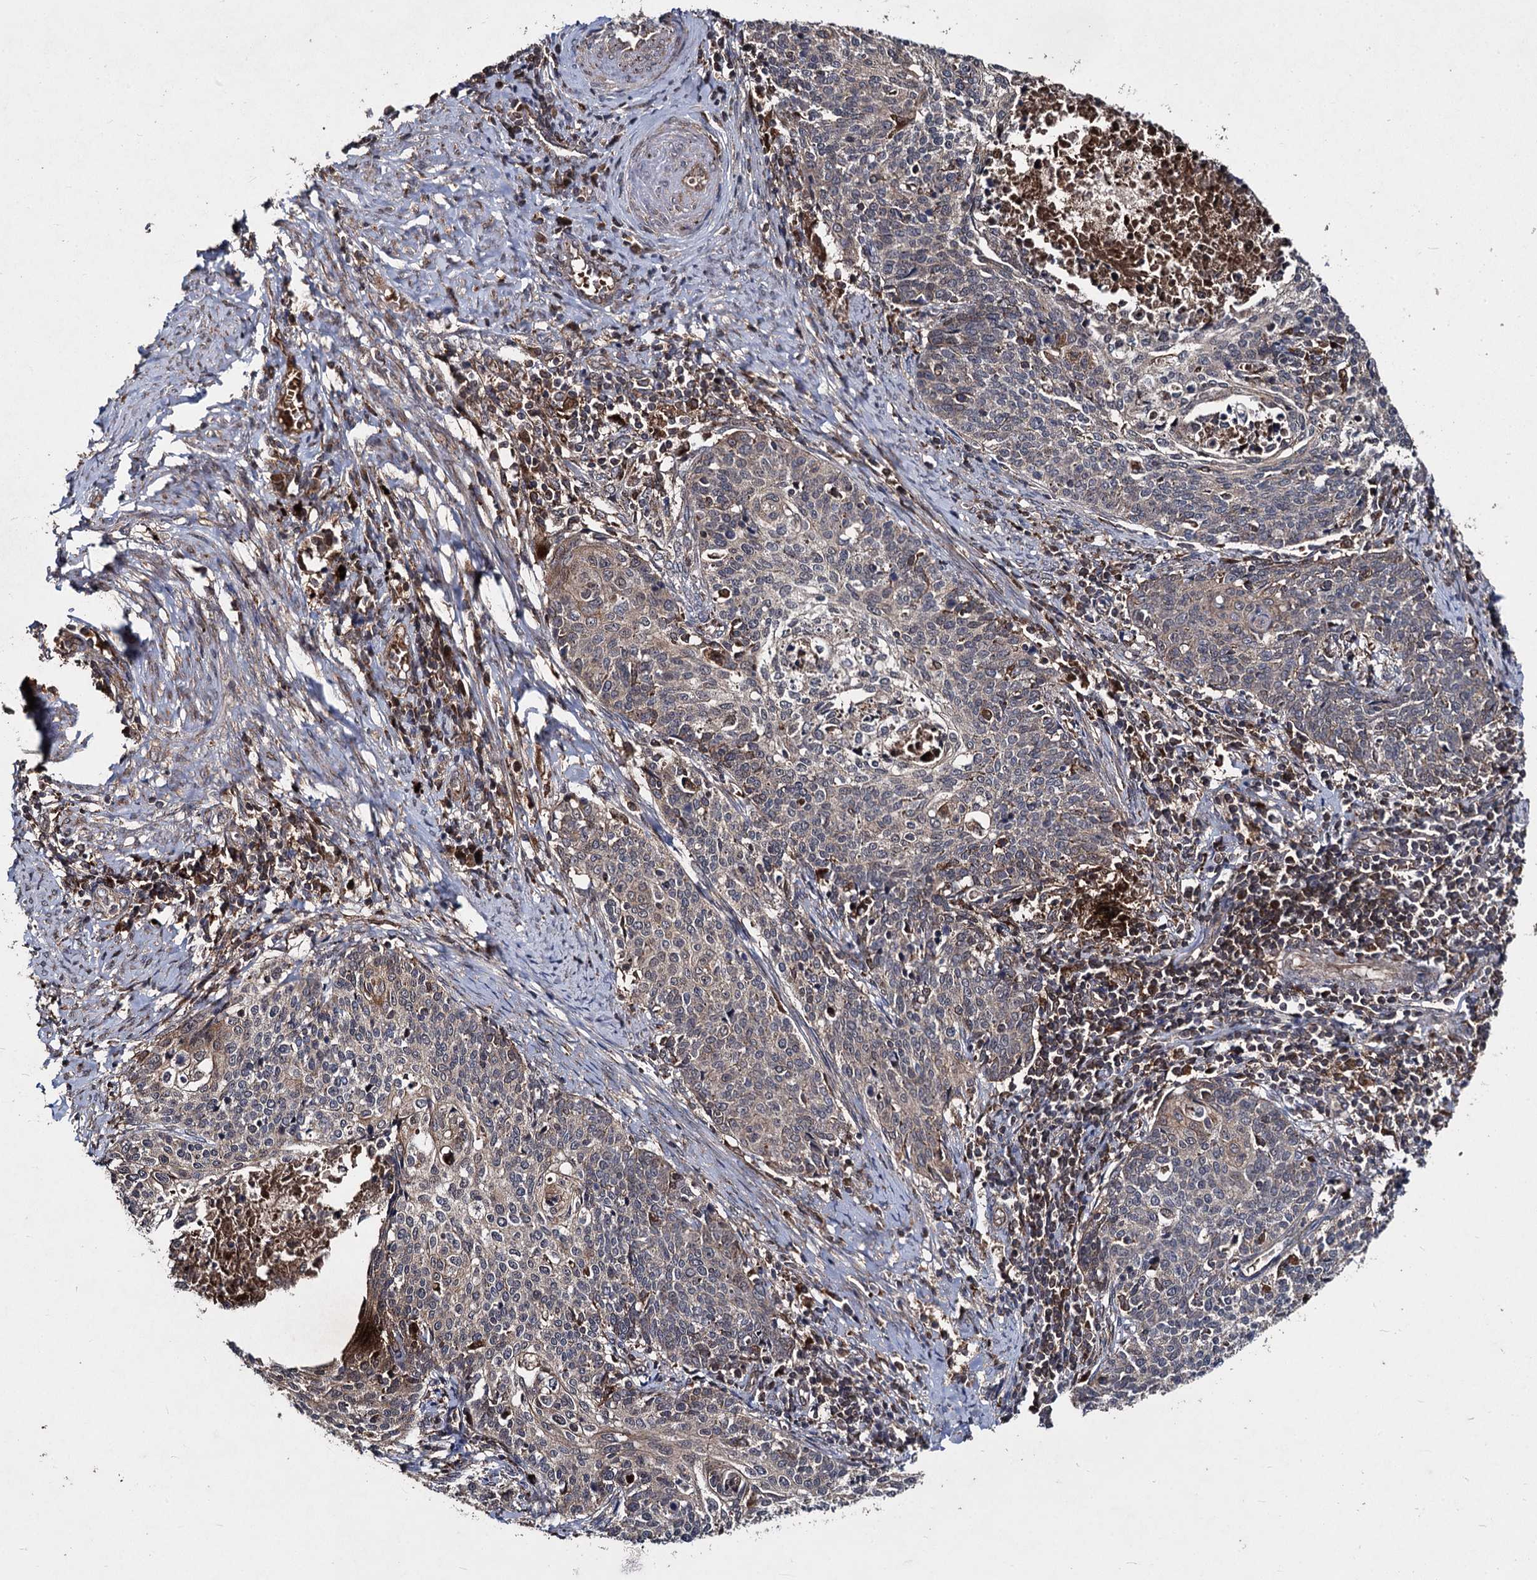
{"staining": {"intensity": "weak", "quantity": "<25%", "location": "cytoplasmic/membranous"}, "tissue": "cervical cancer", "cell_type": "Tumor cells", "image_type": "cancer", "snomed": [{"axis": "morphology", "description": "Squamous cell carcinoma, NOS"}, {"axis": "topography", "description": "Cervix"}], "caption": "High power microscopy image of an IHC histopathology image of cervical squamous cell carcinoma, revealing no significant expression in tumor cells.", "gene": "BCL2L2", "patient": {"sex": "female", "age": 39}}